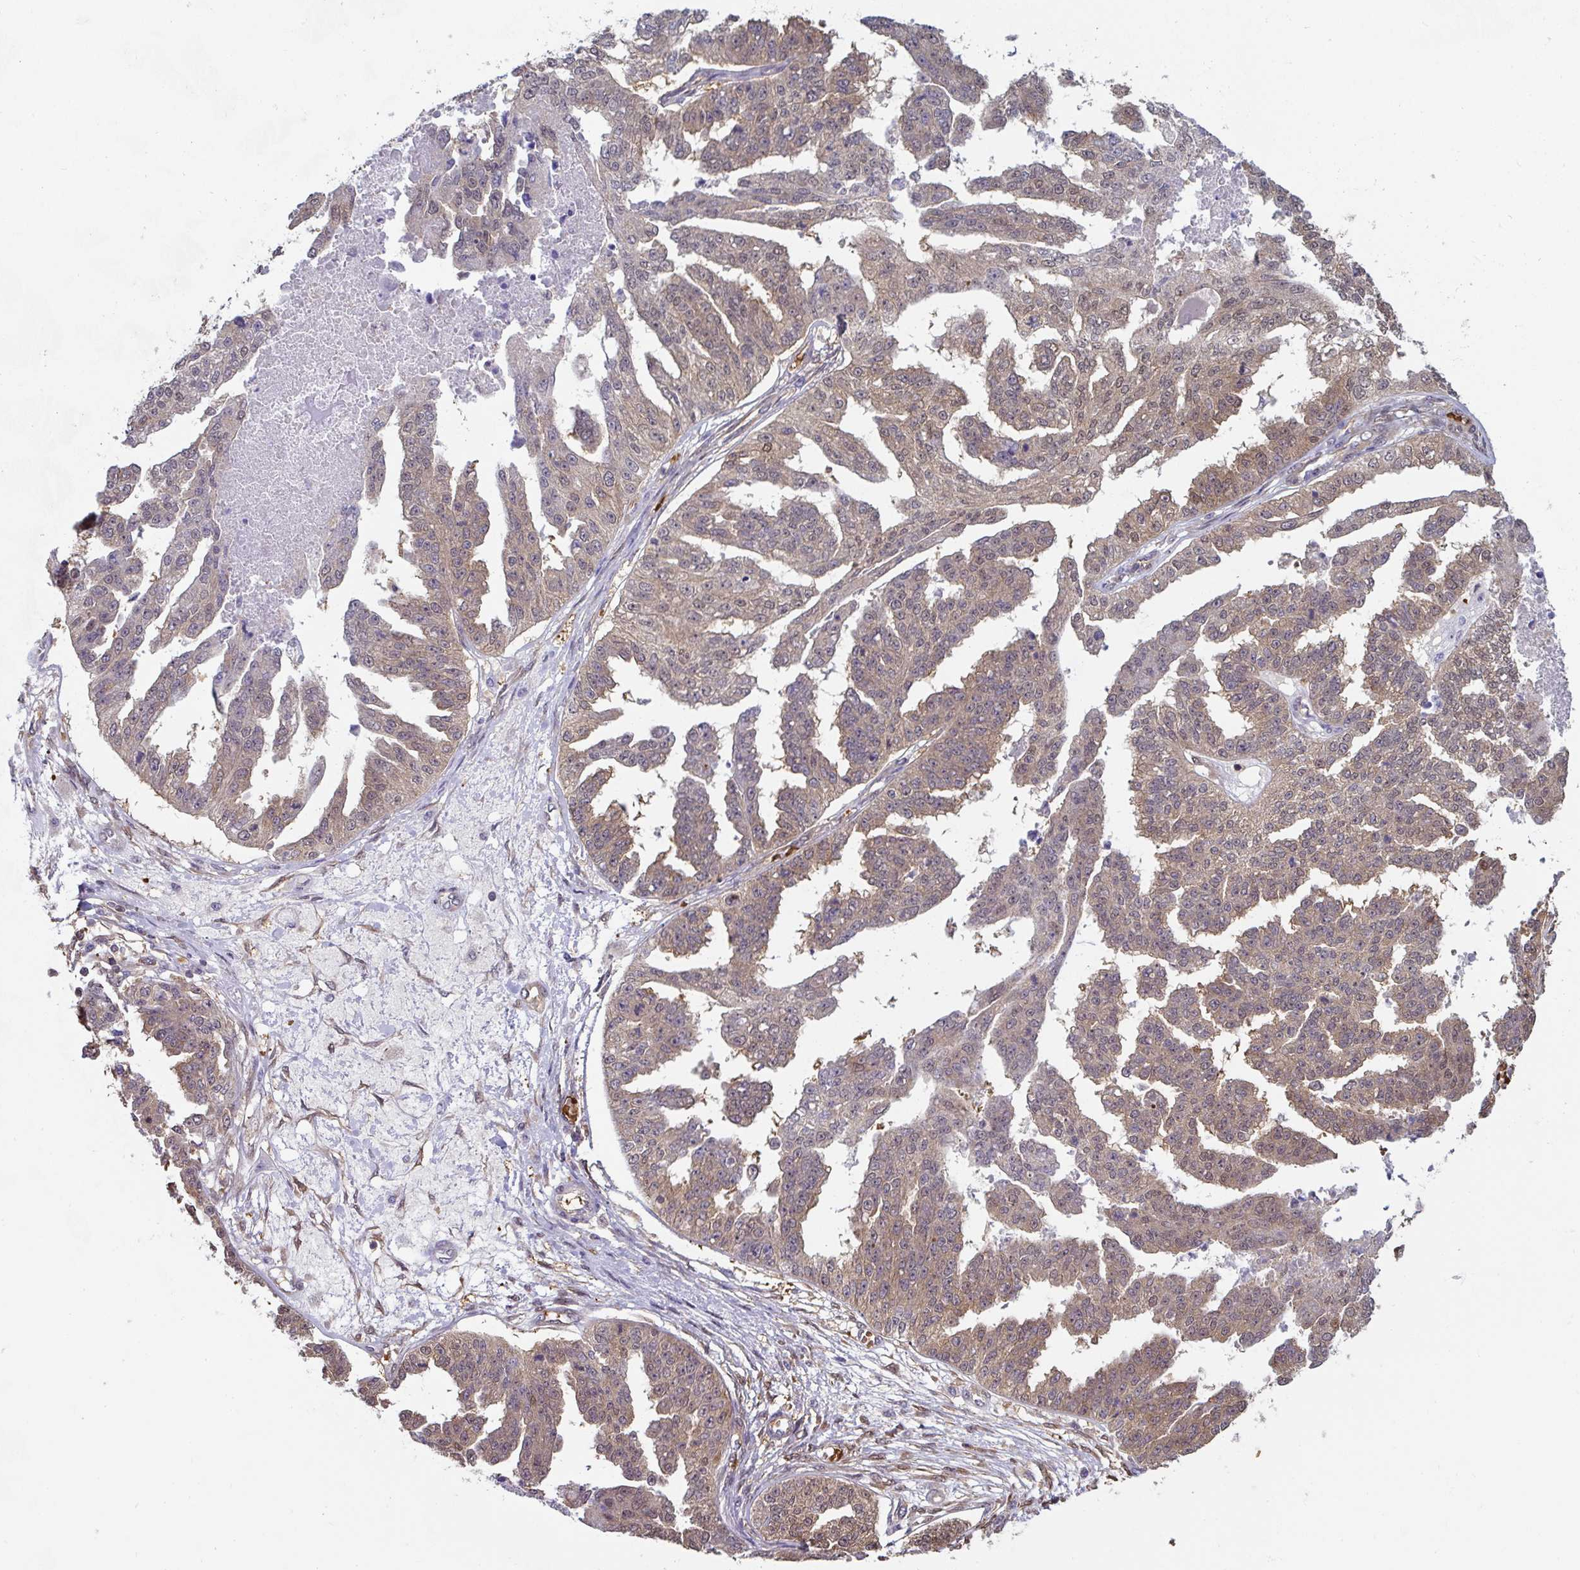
{"staining": {"intensity": "moderate", "quantity": ">75%", "location": "cytoplasmic/membranous"}, "tissue": "ovarian cancer", "cell_type": "Tumor cells", "image_type": "cancer", "snomed": [{"axis": "morphology", "description": "Cystadenocarcinoma, serous, NOS"}, {"axis": "topography", "description": "Ovary"}], "caption": "Ovarian cancer tissue demonstrates moderate cytoplasmic/membranous positivity in approximately >75% of tumor cells, visualized by immunohistochemistry.", "gene": "ST13", "patient": {"sex": "female", "age": 58}}